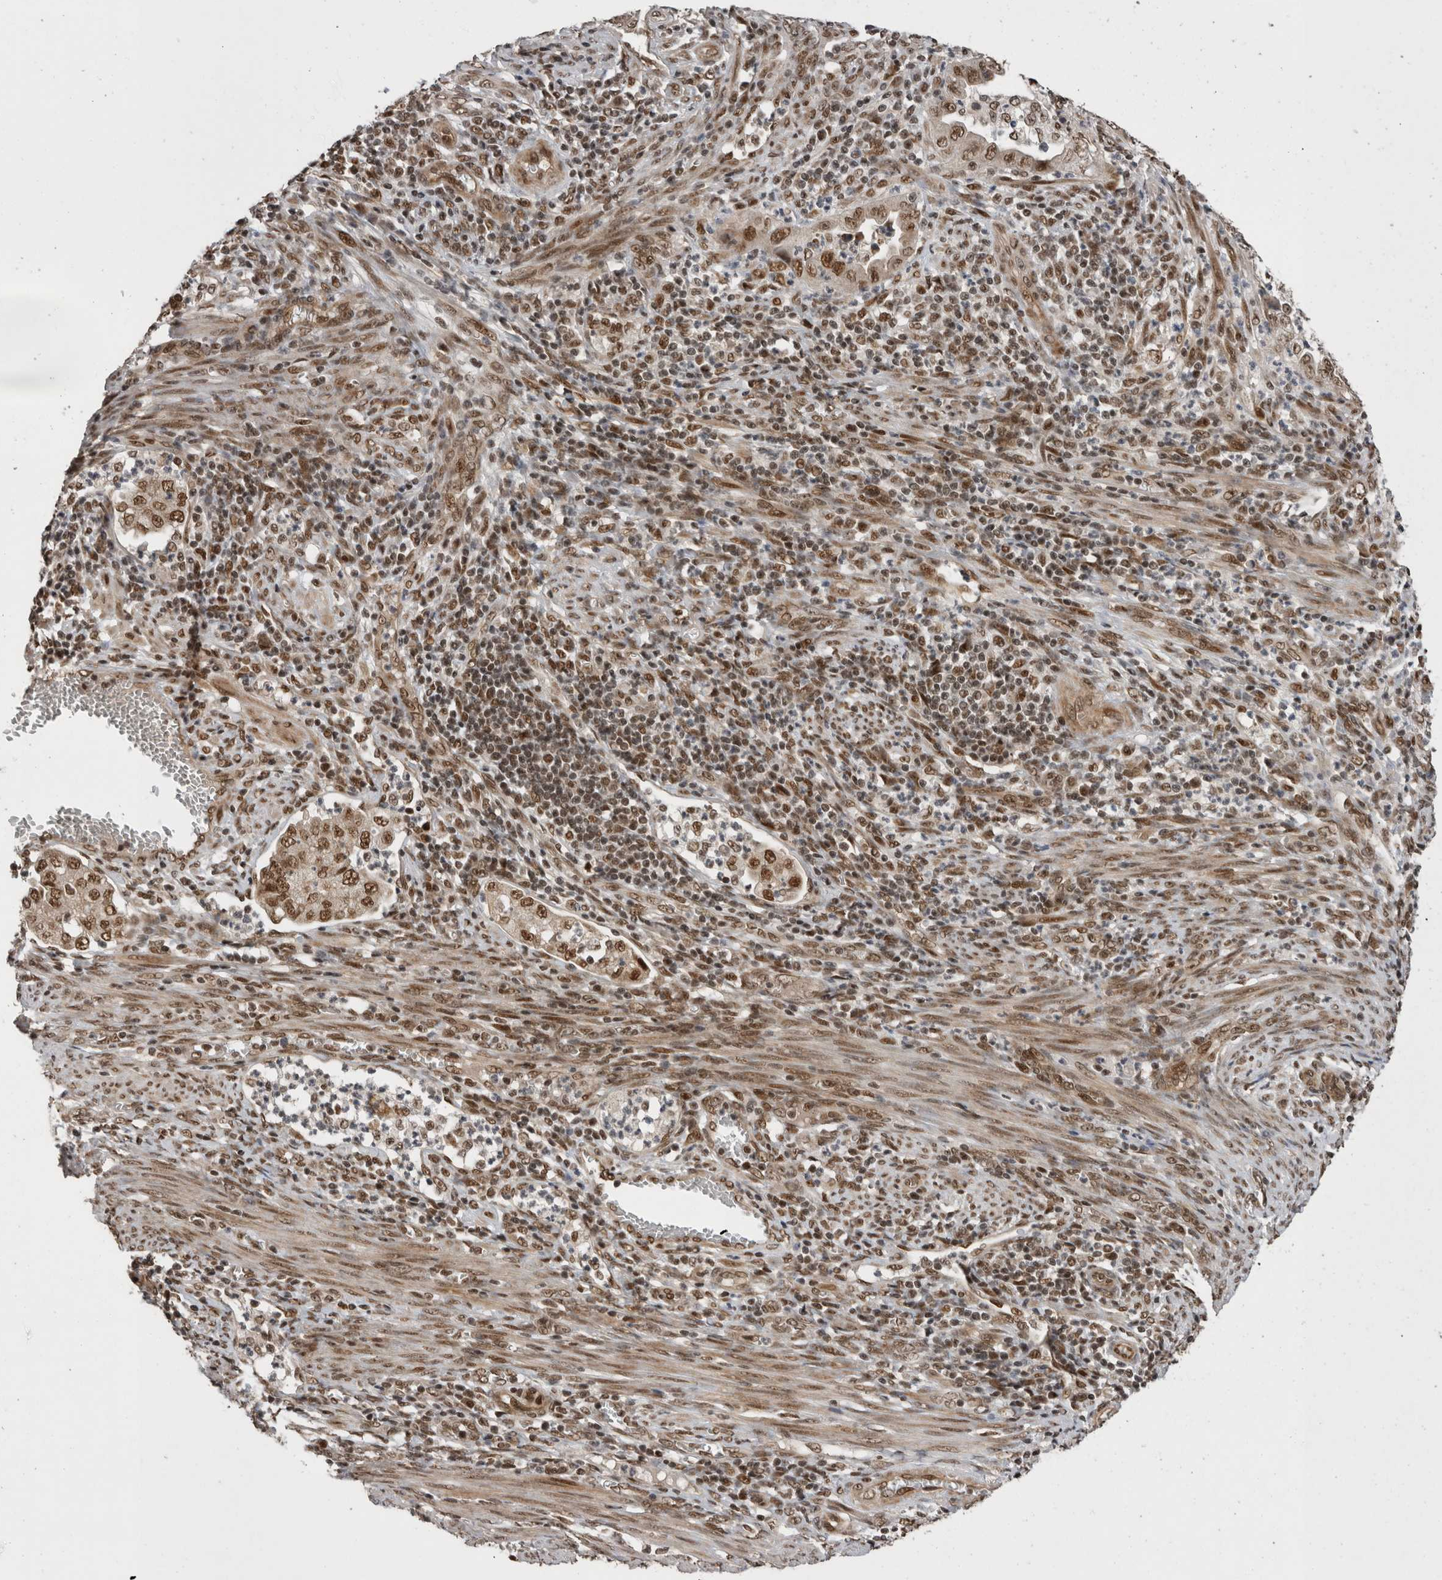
{"staining": {"intensity": "moderate", "quantity": ">75%", "location": "nuclear"}, "tissue": "endometrial cancer", "cell_type": "Tumor cells", "image_type": "cancer", "snomed": [{"axis": "morphology", "description": "Adenocarcinoma, NOS"}, {"axis": "topography", "description": "Endometrium"}], "caption": "The image shows staining of endometrial cancer, revealing moderate nuclear protein staining (brown color) within tumor cells.", "gene": "CPSF2", "patient": {"sex": "female", "age": 51}}